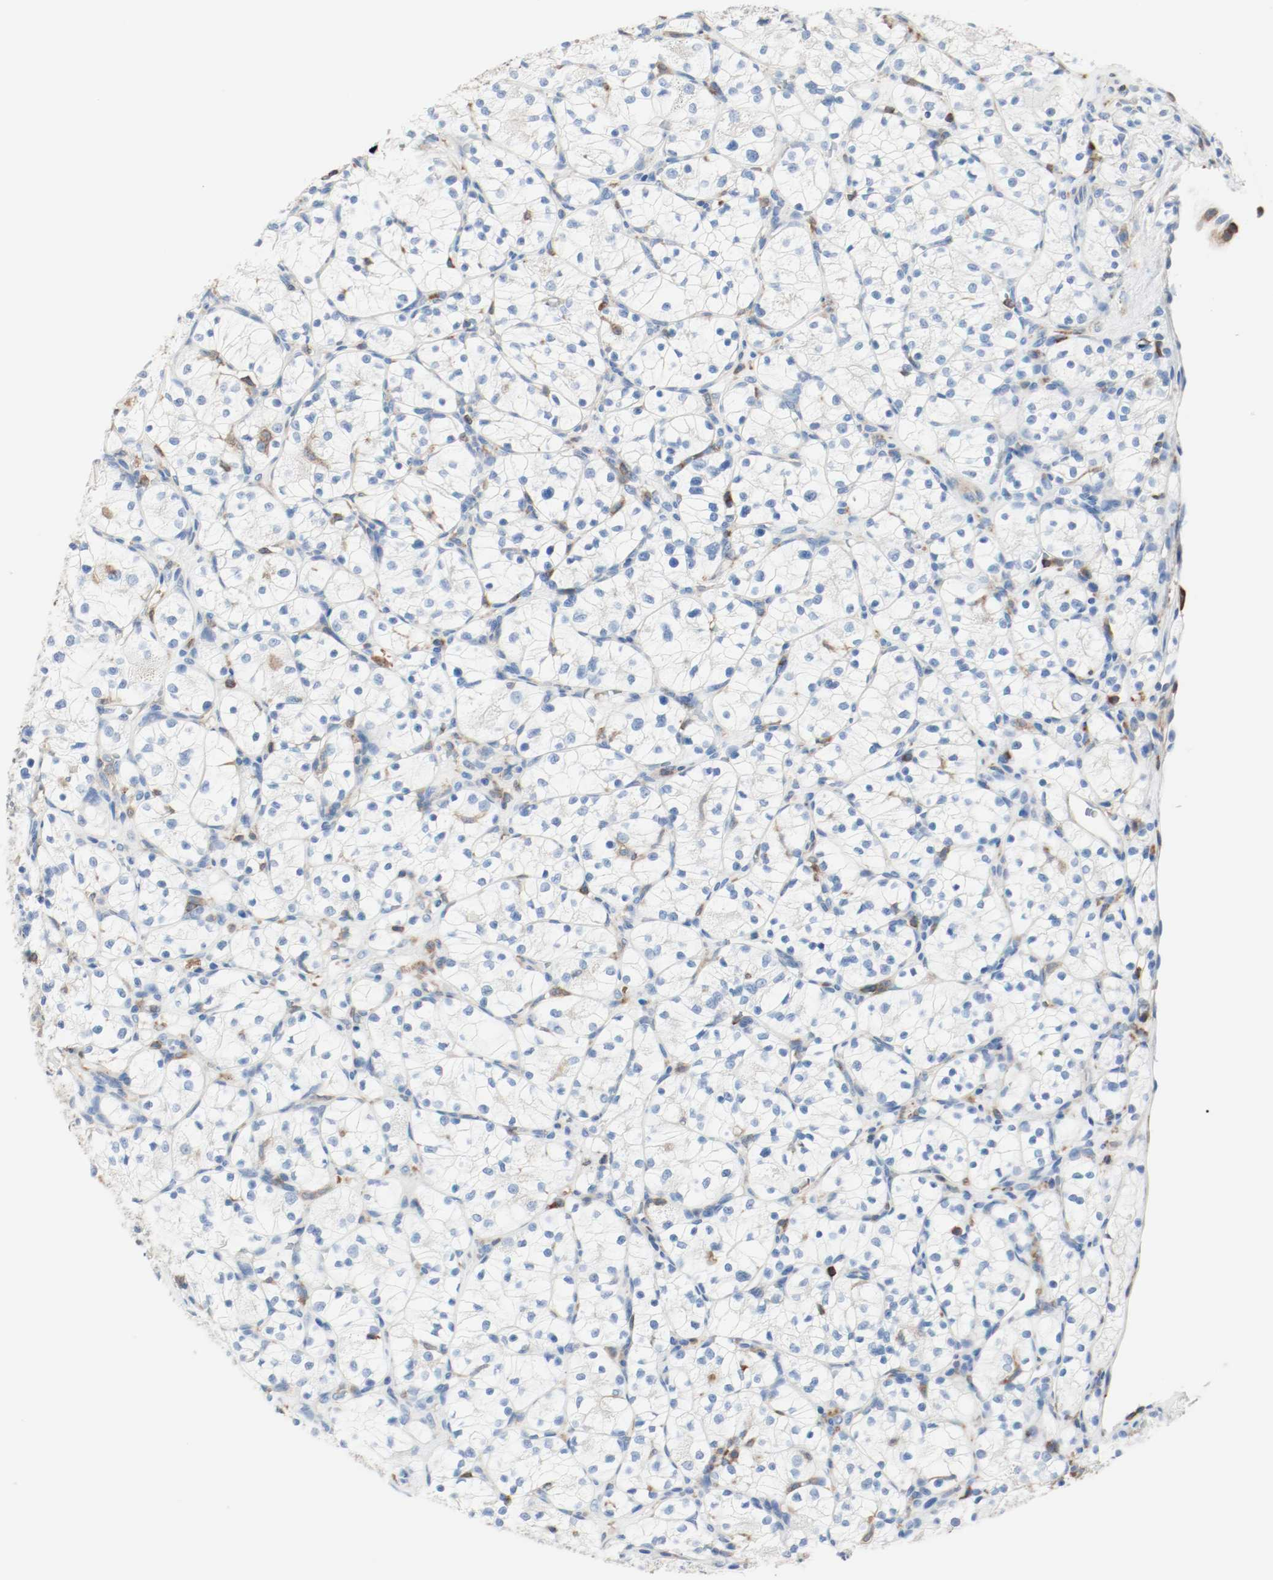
{"staining": {"intensity": "negative", "quantity": "none", "location": "none"}, "tissue": "renal cancer", "cell_type": "Tumor cells", "image_type": "cancer", "snomed": [{"axis": "morphology", "description": "Adenocarcinoma, NOS"}, {"axis": "topography", "description": "Kidney"}], "caption": "IHC of human adenocarcinoma (renal) shows no staining in tumor cells.", "gene": "ARPC1B", "patient": {"sex": "female", "age": 60}}